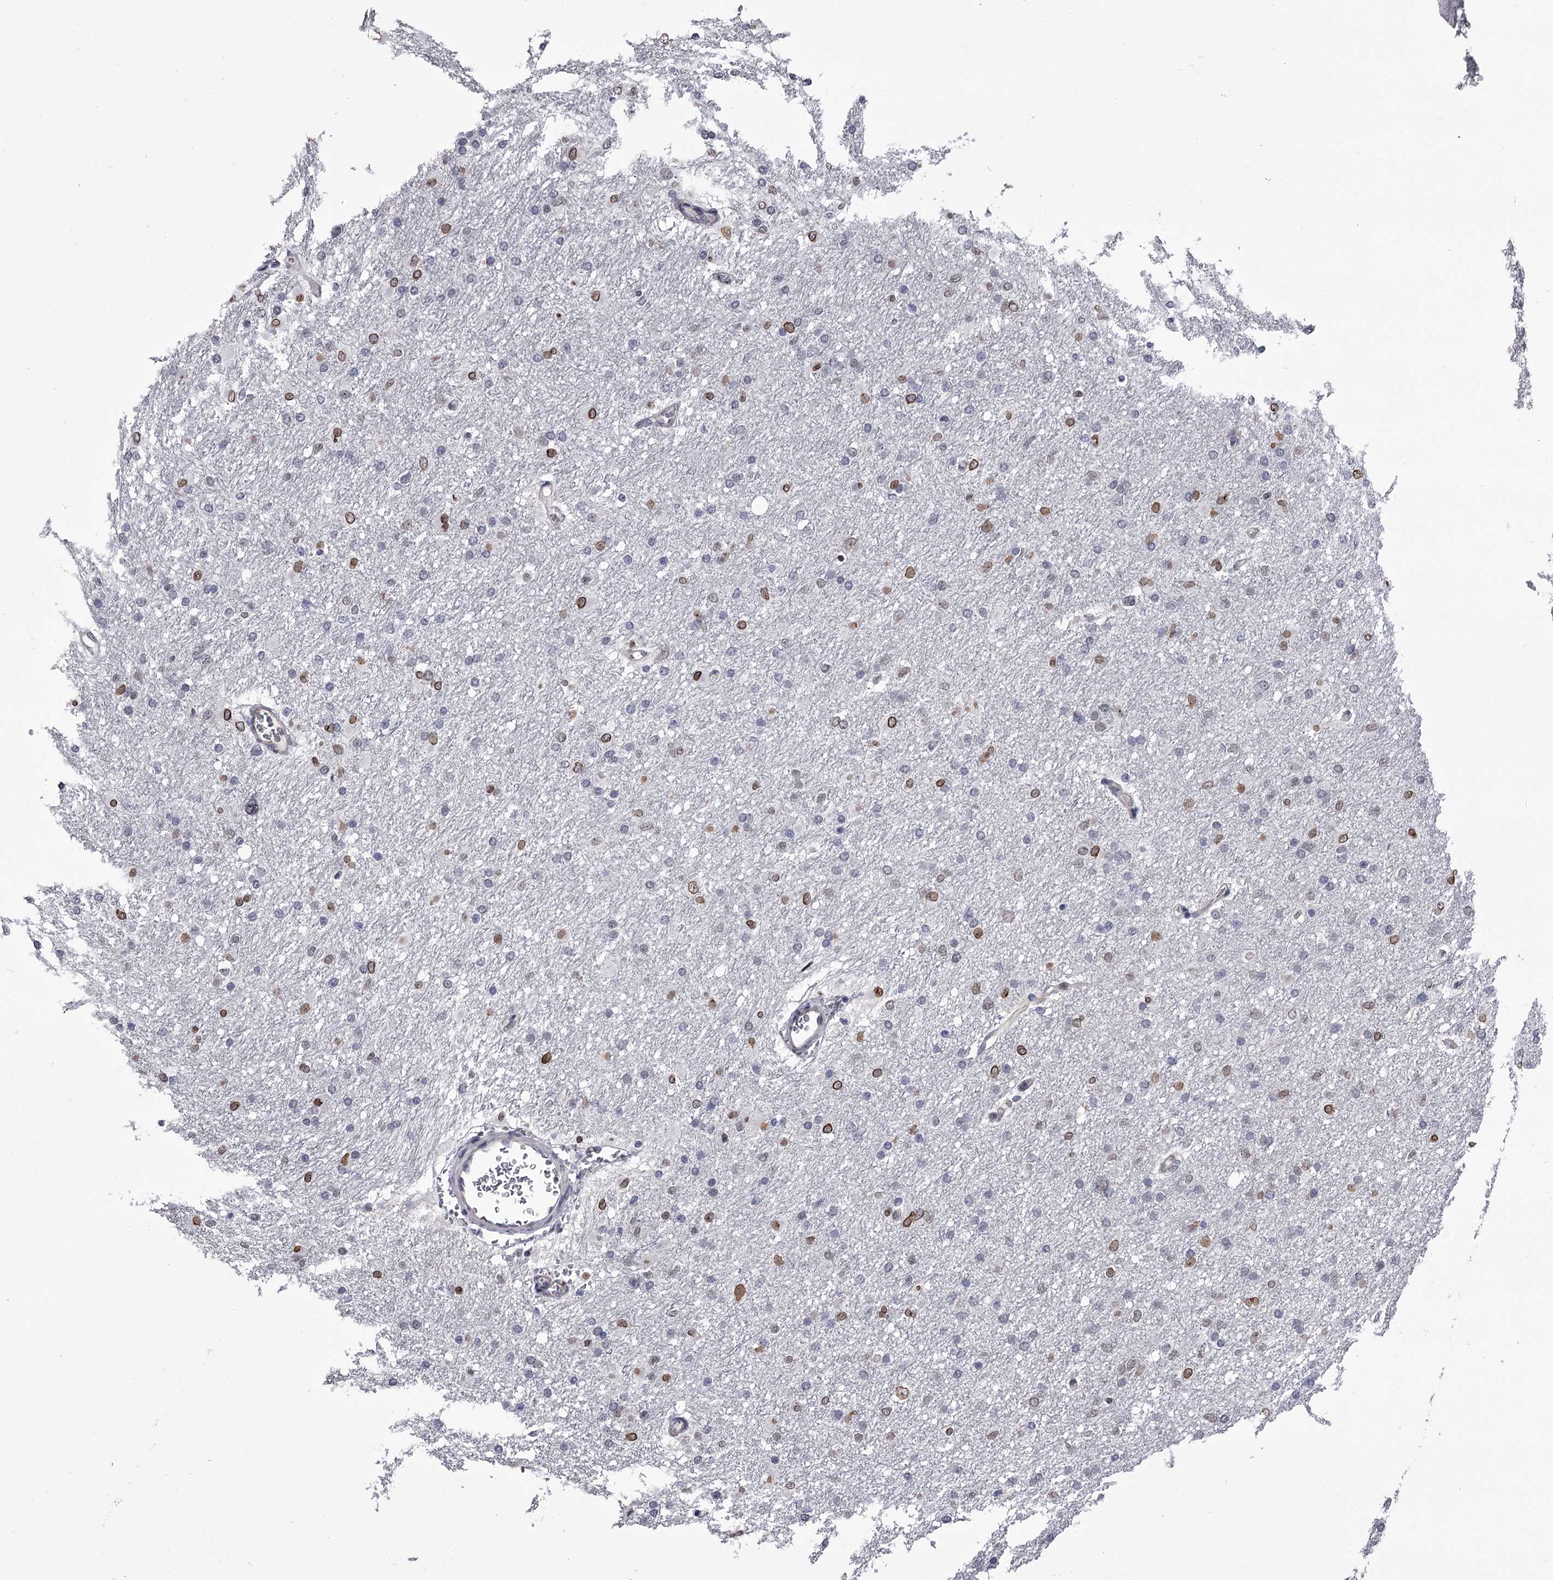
{"staining": {"intensity": "moderate", "quantity": "<25%", "location": "cytoplasmic/membranous,nuclear"}, "tissue": "glioma", "cell_type": "Tumor cells", "image_type": "cancer", "snomed": [{"axis": "morphology", "description": "Glioma, malignant, High grade"}, {"axis": "topography", "description": "Cerebral cortex"}], "caption": "Glioma stained with DAB (3,3'-diaminobenzidine) immunohistochemistry exhibits low levels of moderate cytoplasmic/membranous and nuclear staining in about <25% of tumor cells.", "gene": "OVOL2", "patient": {"sex": "female", "age": 36}}